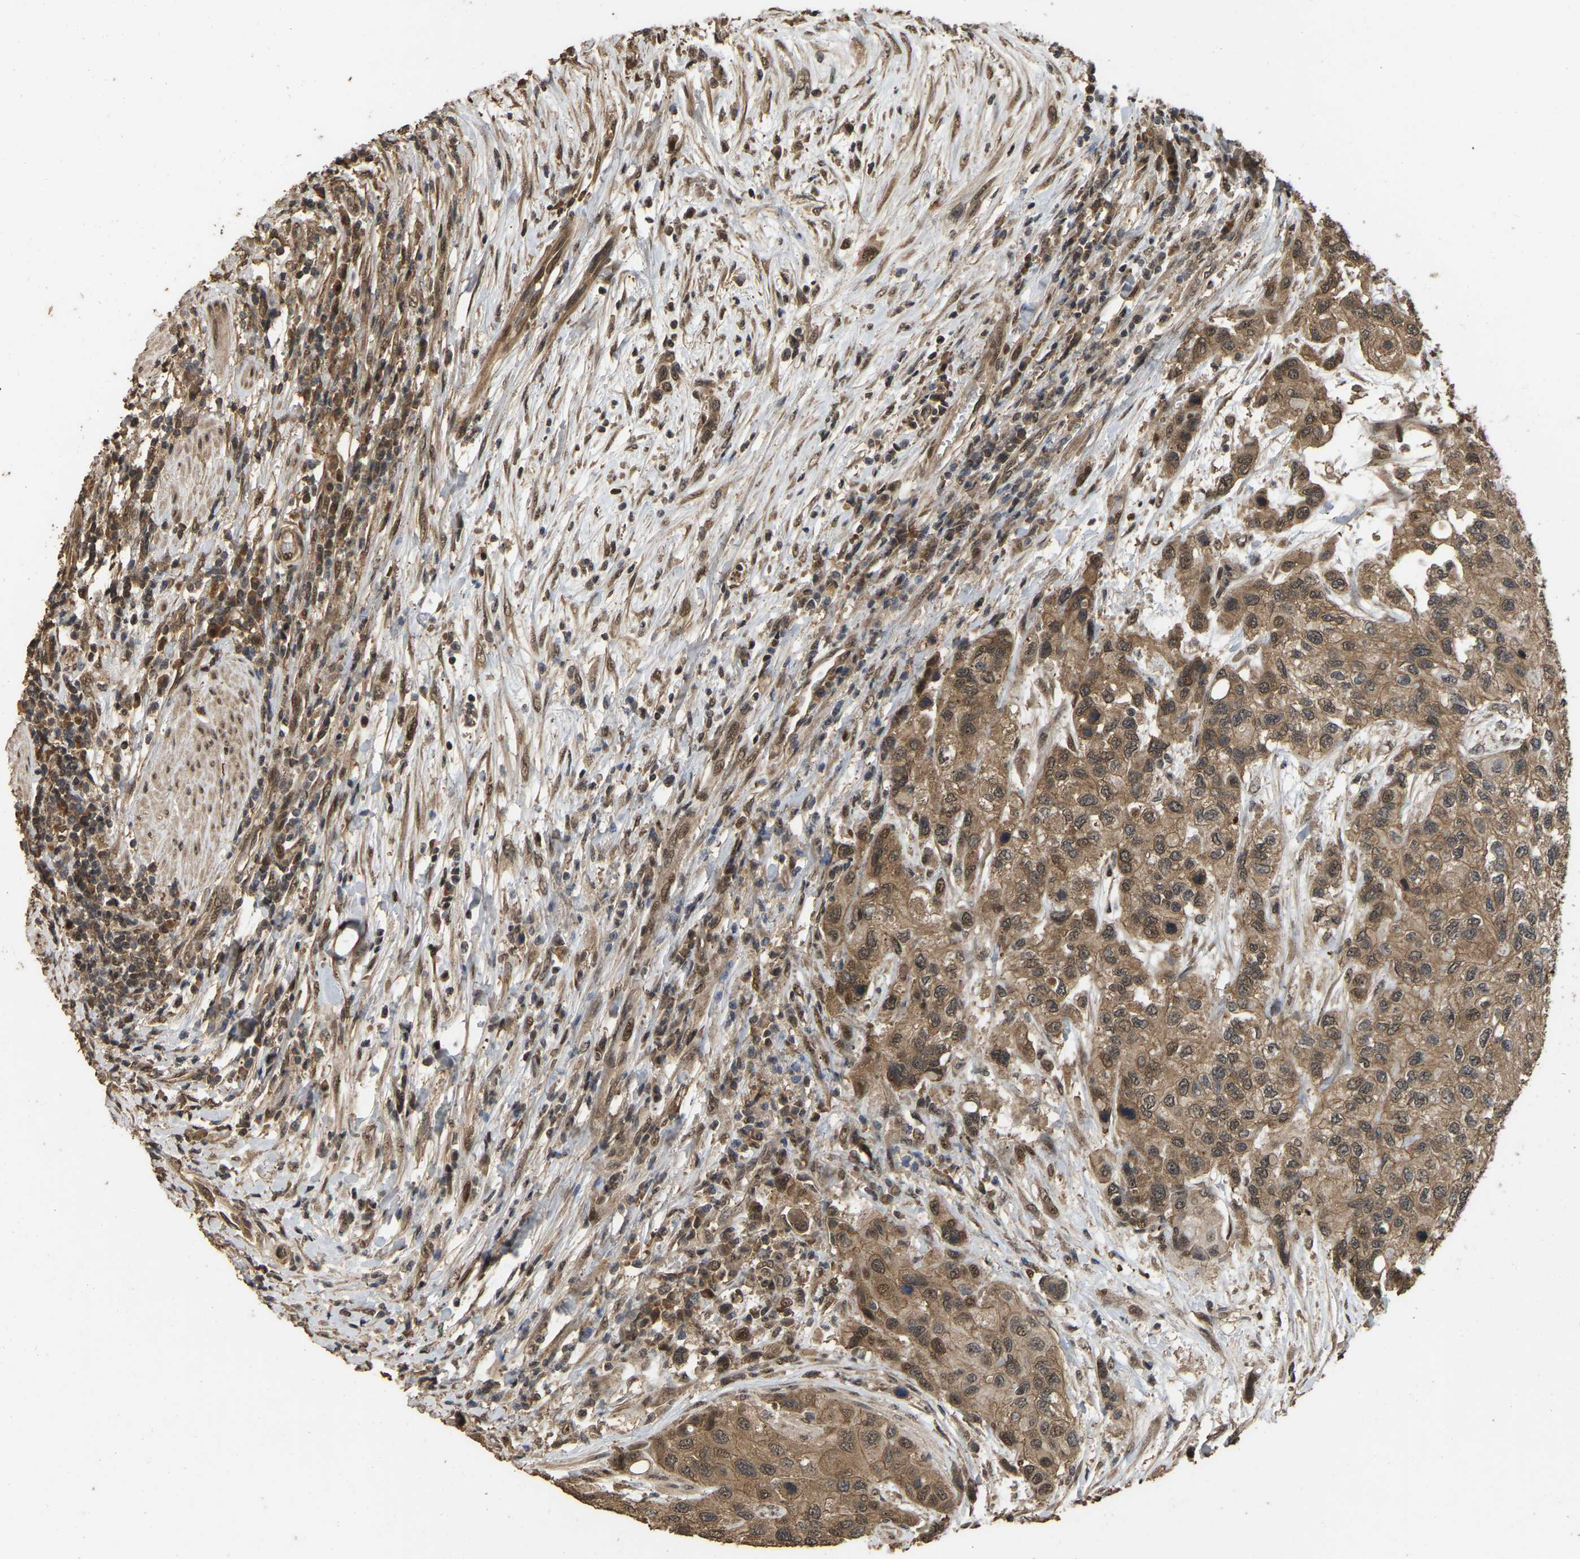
{"staining": {"intensity": "moderate", "quantity": ">75%", "location": "cytoplasmic/membranous"}, "tissue": "urothelial cancer", "cell_type": "Tumor cells", "image_type": "cancer", "snomed": [{"axis": "morphology", "description": "Urothelial carcinoma, High grade"}, {"axis": "topography", "description": "Urinary bladder"}], "caption": "High-grade urothelial carcinoma was stained to show a protein in brown. There is medium levels of moderate cytoplasmic/membranous positivity in about >75% of tumor cells.", "gene": "ARHGAP23", "patient": {"sex": "female", "age": 56}}